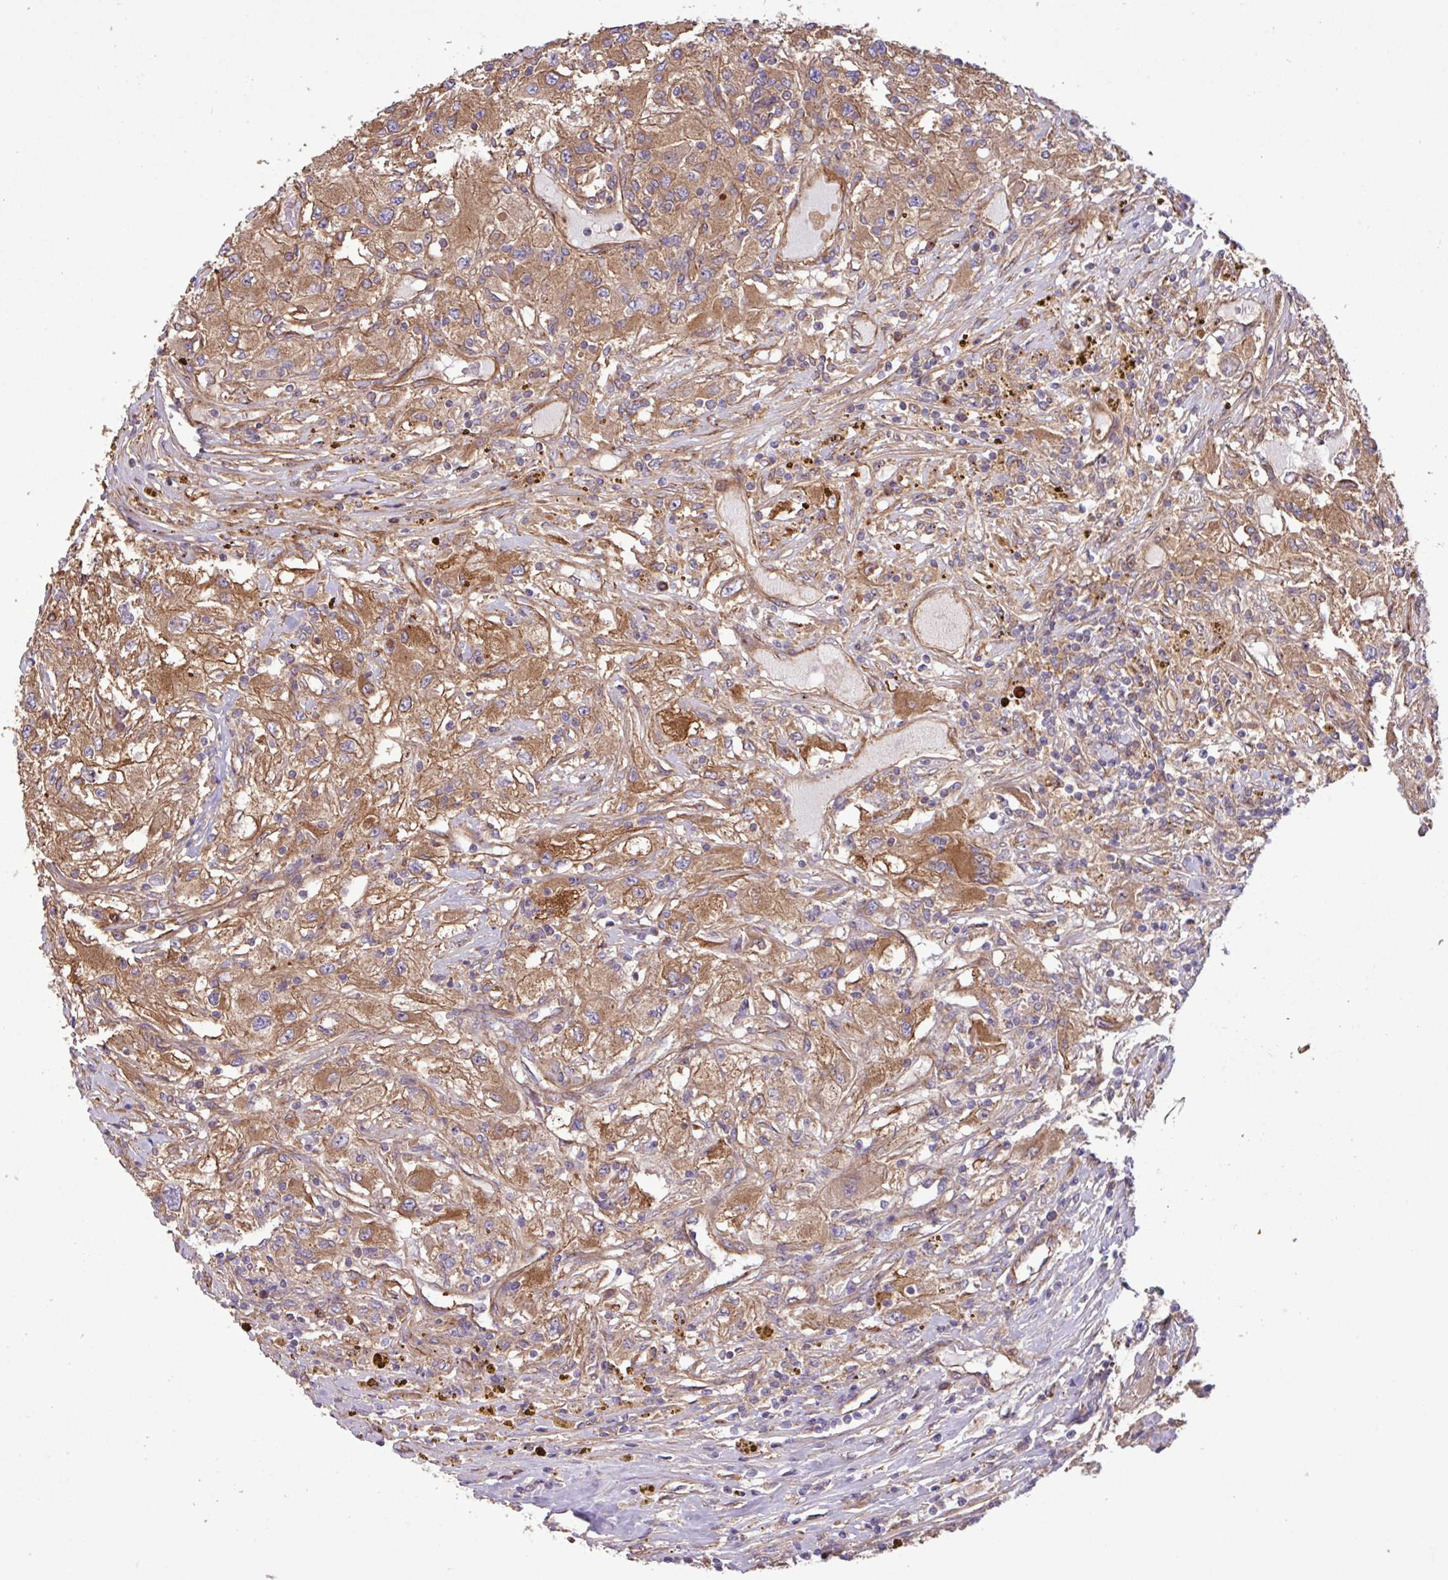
{"staining": {"intensity": "moderate", "quantity": ">75%", "location": "cytoplasmic/membranous"}, "tissue": "renal cancer", "cell_type": "Tumor cells", "image_type": "cancer", "snomed": [{"axis": "morphology", "description": "Adenocarcinoma, NOS"}, {"axis": "topography", "description": "Kidney"}], "caption": "Protein positivity by immunohistochemistry (IHC) exhibits moderate cytoplasmic/membranous staining in about >75% of tumor cells in renal cancer. The staining was performed using DAB to visualize the protein expression in brown, while the nuclei were stained in blue with hematoxylin (Magnification: 20x).", "gene": "ZNF300", "patient": {"sex": "female", "age": 67}}